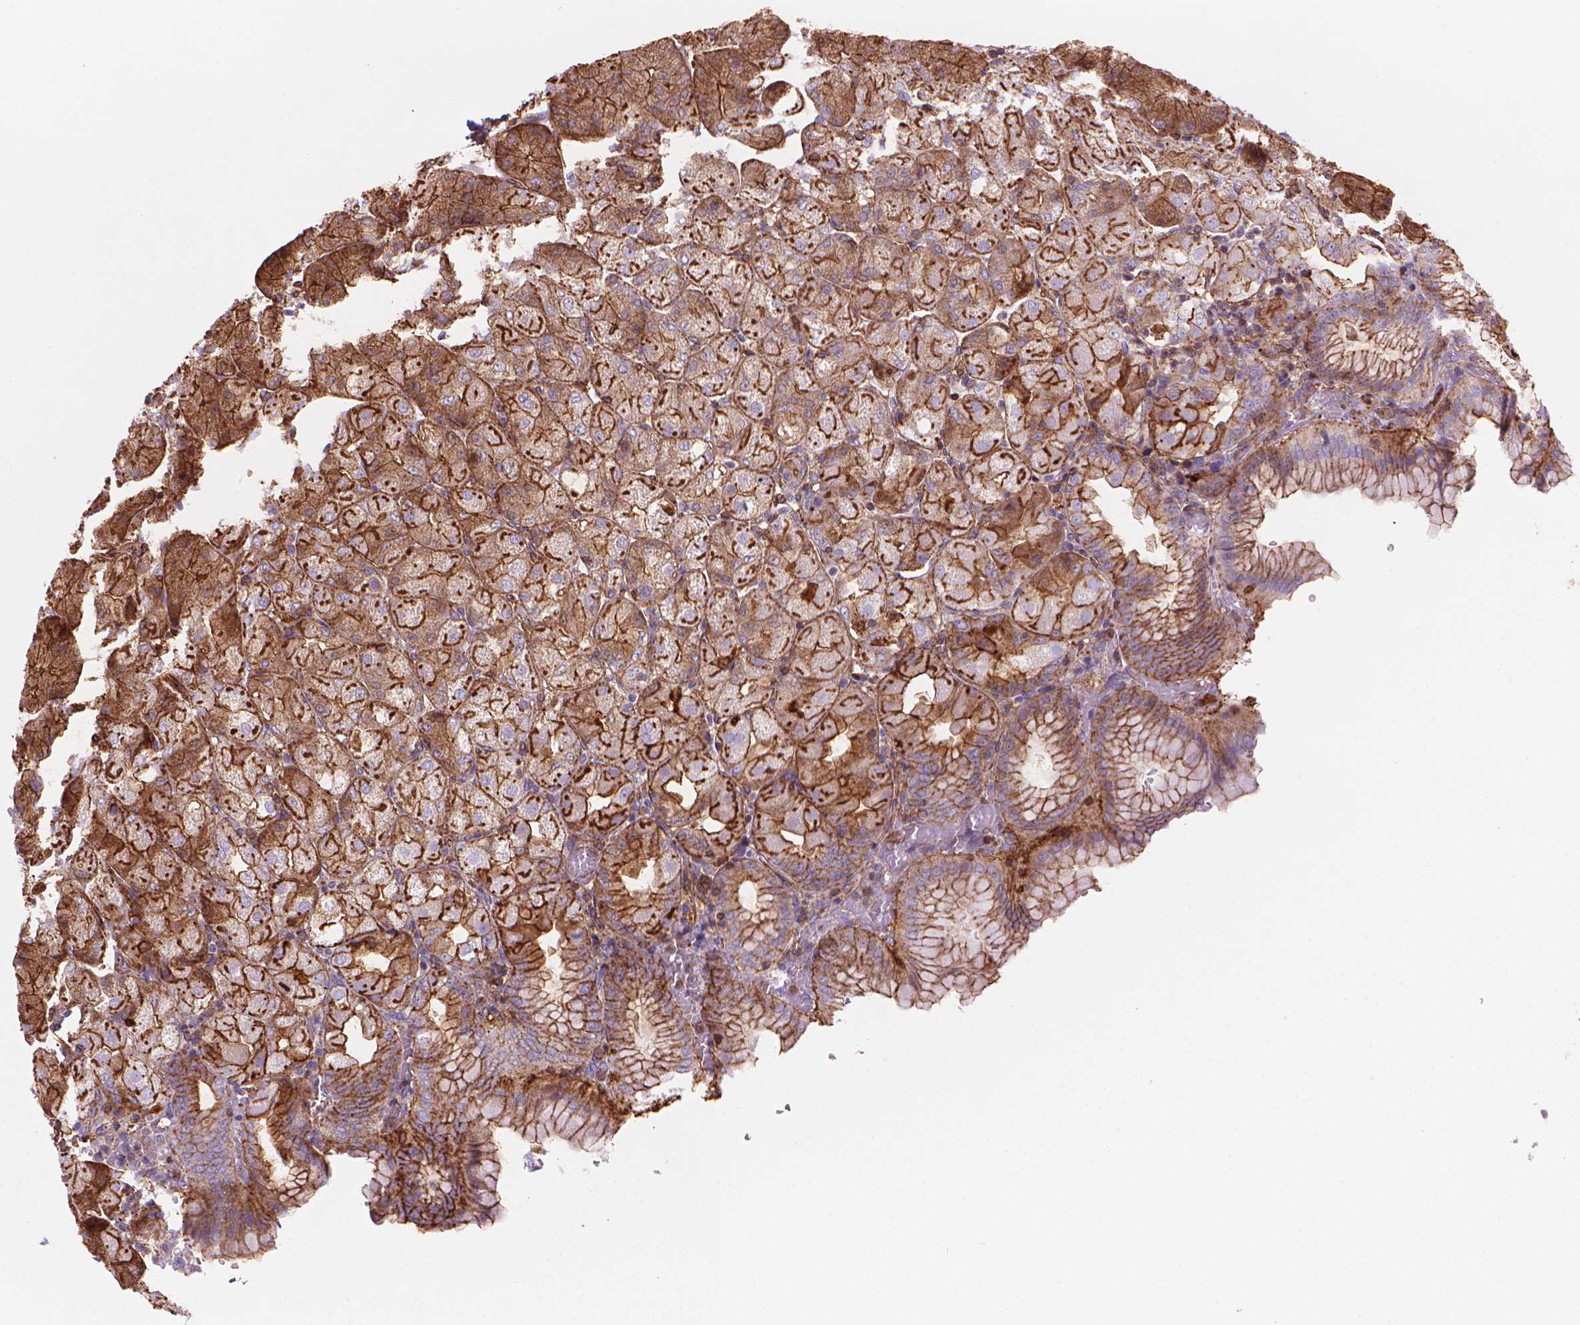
{"staining": {"intensity": "strong", "quantity": "25%-75%", "location": "cytoplasmic/membranous"}, "tissue": "stomach", "cell_type": "Glandular cells", "image_type": "normal", "snomed": [{"axis": "morphology", "description": "Normal tissue, NOS"}, {"axis": "topography", "description": "Stomach, upper"}, {"axis": "topography", "description": "Stomach"}, {"axis": "topography", "description": "Stomach, lower"}], "caption": "High-magnification brightfield microscopy of unremarkable stomach stained with DAB (brown) and counterstained with hematoxylin (blue). glandular cells exhibit strong cytoplasmic/membranous expression is seen in approximately25%-75% of cells.", "gene": "PATJ", "patient": {"sex": "male", "age": 62}}